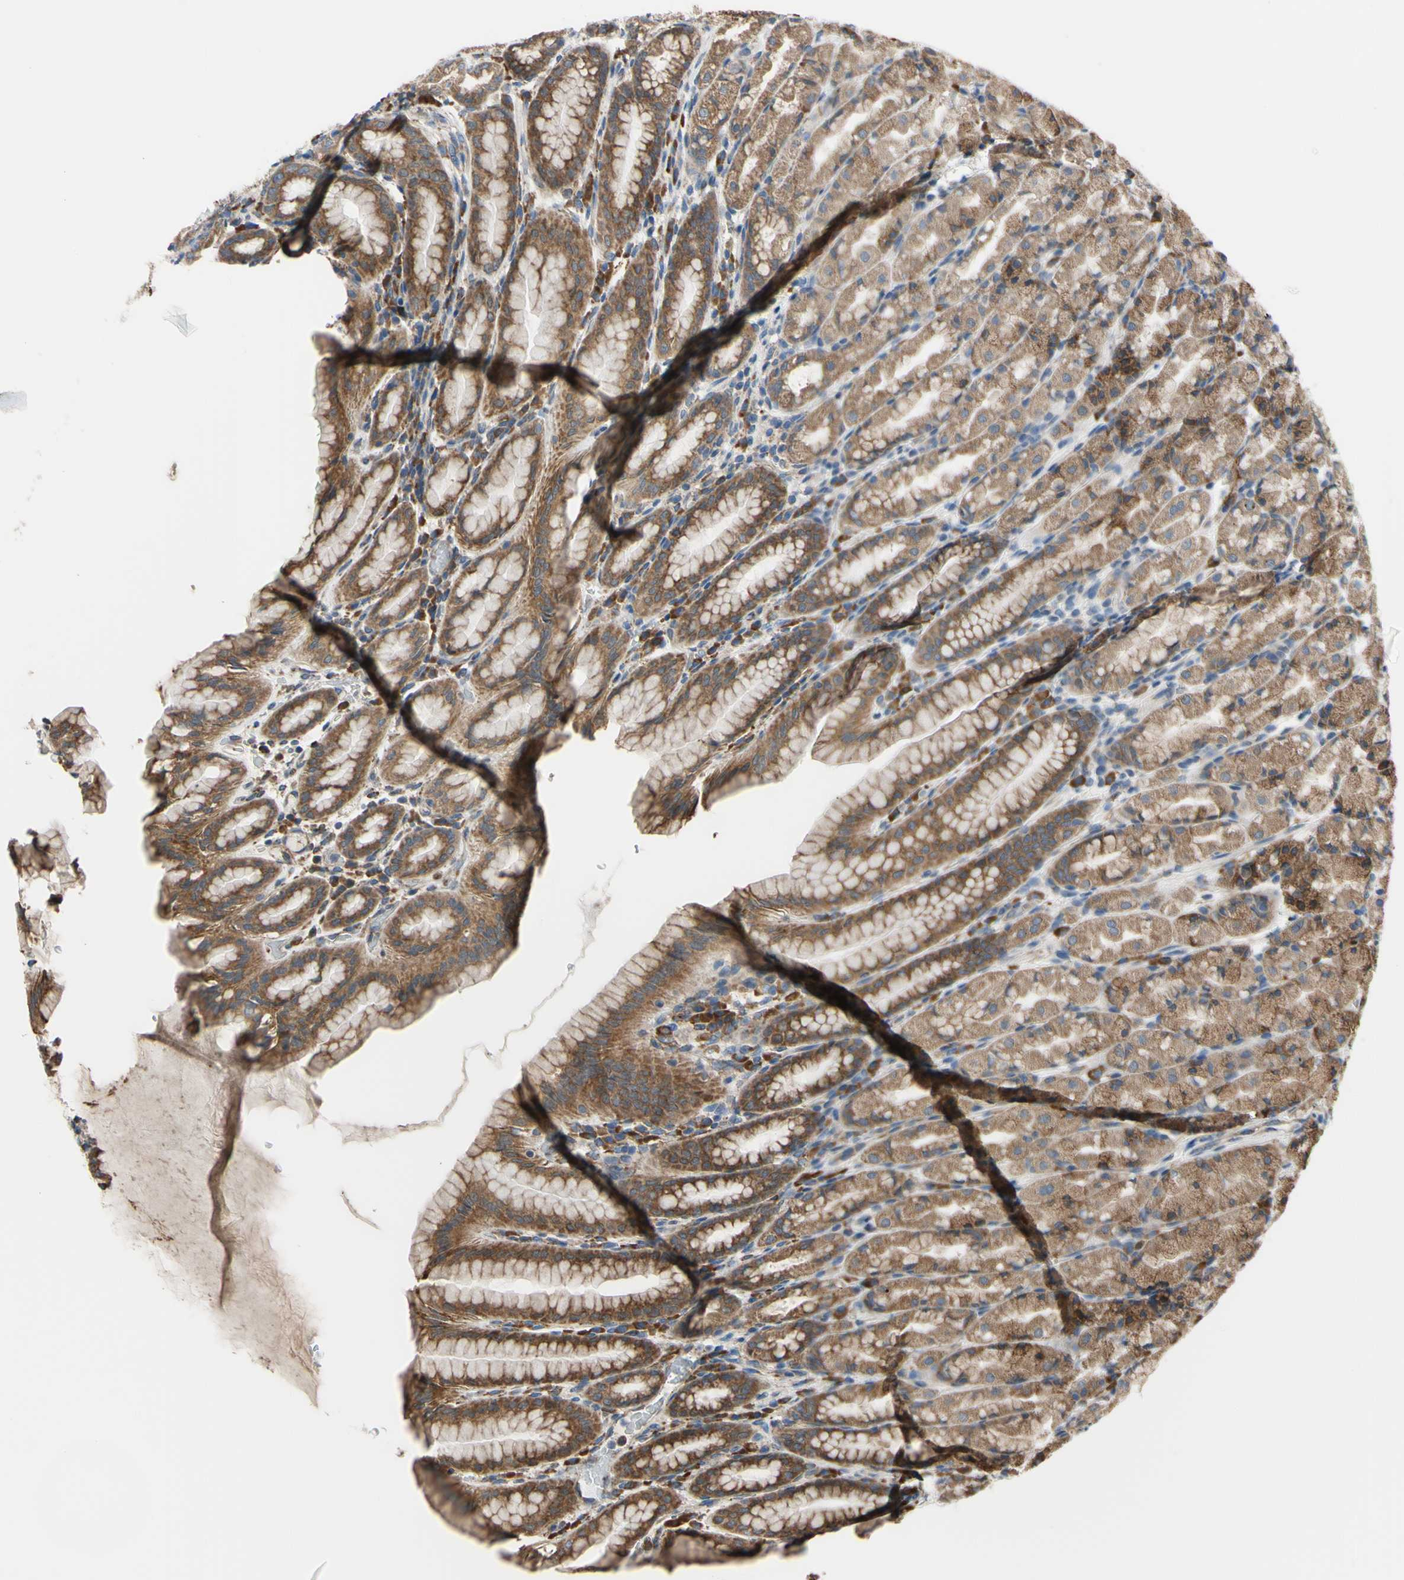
{"staining": {"intensity": "strong", "quantity": ">75%", "location": "cytoplasmic/membranous"}, "tissue": "stomach", "cell_type": "Glandular cells", "image_type": "normal", "snomed": [{"axis": "morphology", "description": "Normal tissue, NOS"}, {"axis": "topography", "description": "Stomach, upper"}], "caption": "Immunohistochemical staining of normal human stomach exhibits strong cytoplasmic/membranous protein positivity in about >75% of glandular cells.", "gene": "BMF", "patient": {"sex": "male", "age": 68}}